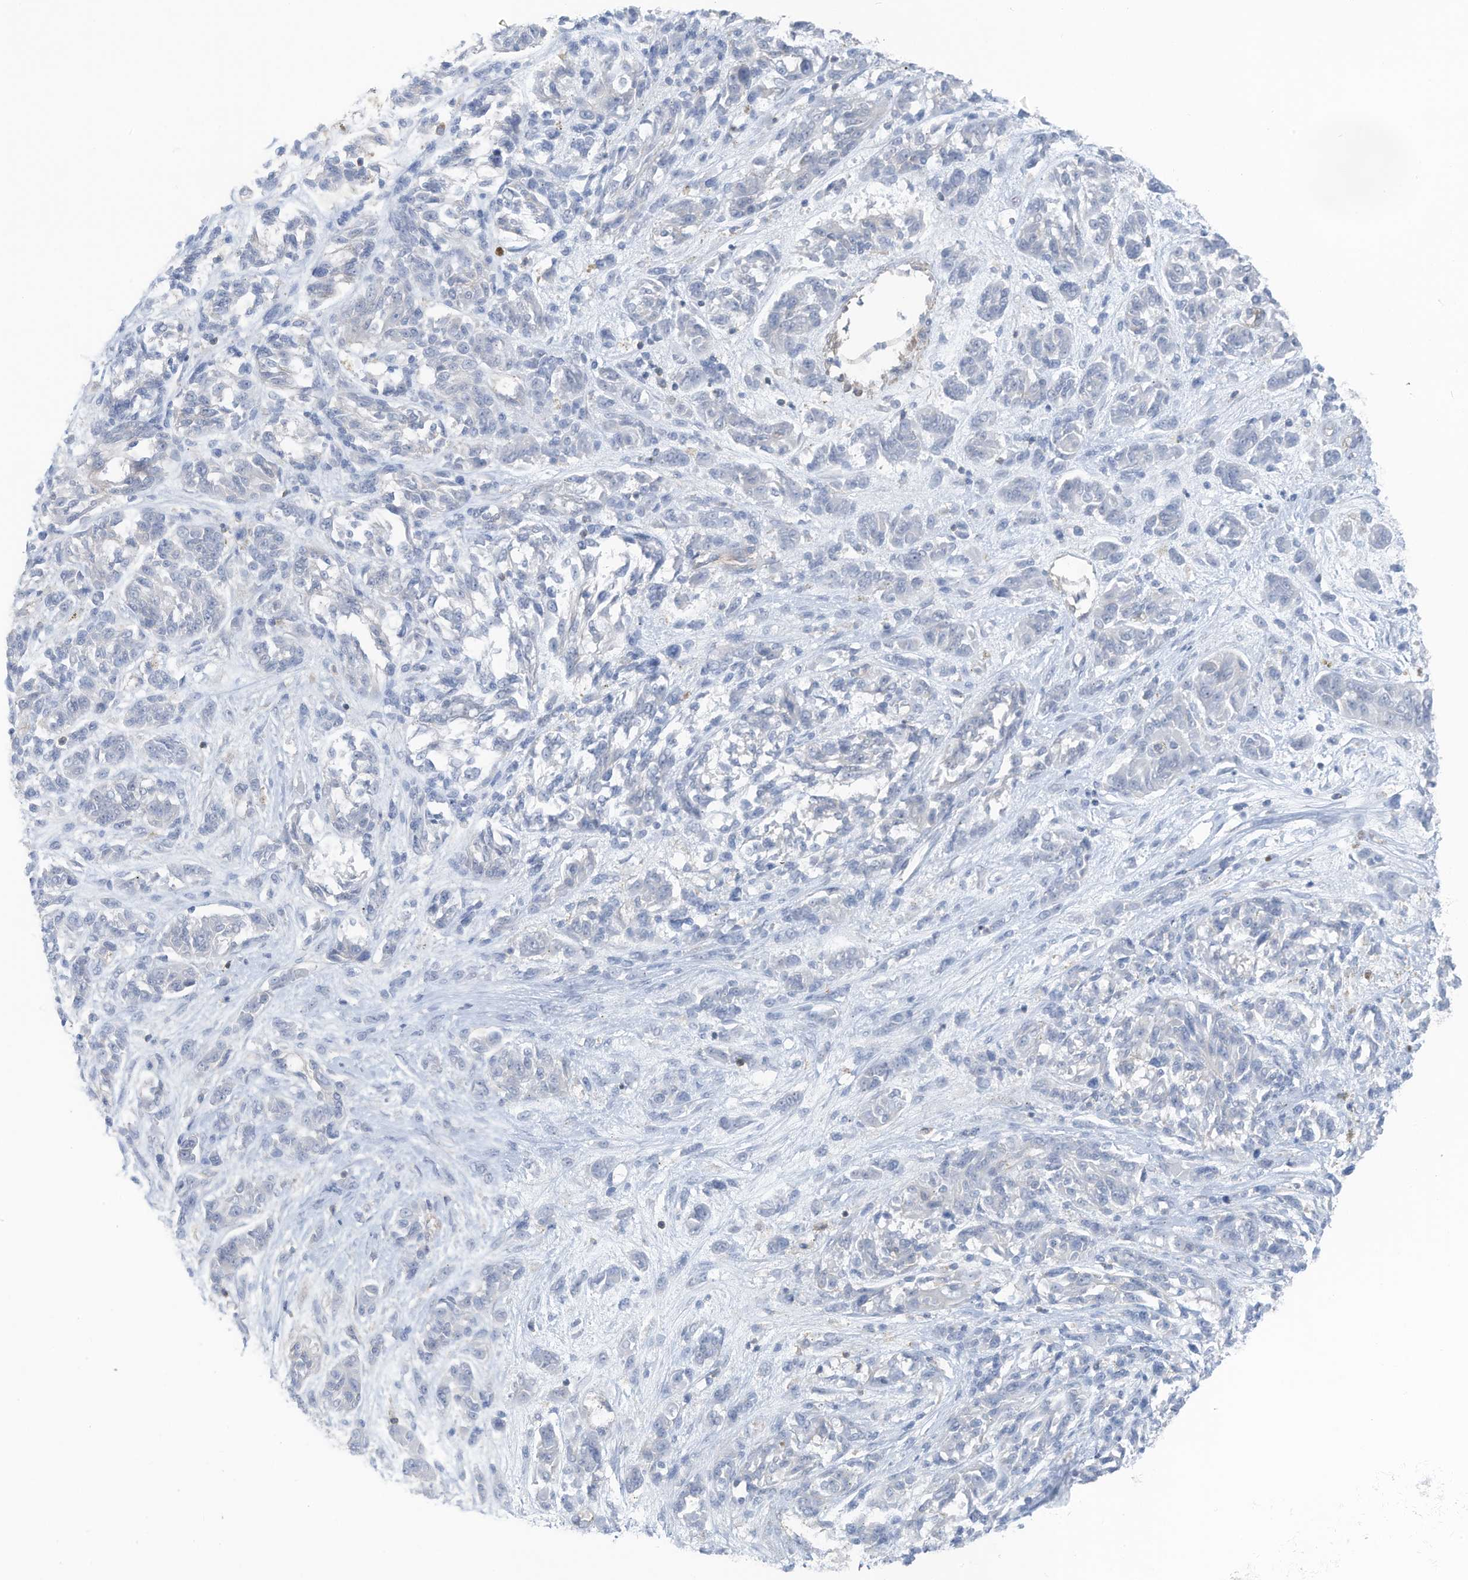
{"staining": {"intensity": "negative", "quantity": "none", "location": "none"}, "tissue": "melanoma", "cell_type": "Tumor cells", "image_type": "cancer", "snomed": [{"axis": "morphology", "description": "Malignant melanoma, NOS"}, {"axis": "topography", "description": "Skin"}], "caption": "High power microscopy micrograph of an immunohistochemistry (IHC) histopathology image of malignant melanoma, revealing no significant staining in tumor cells. (Brightfield microscopy of DAB immunohistochemistry (IHC) at high magnification).", "gene": "ZNF846", "patient": {"sex": "male", "age": 53}}